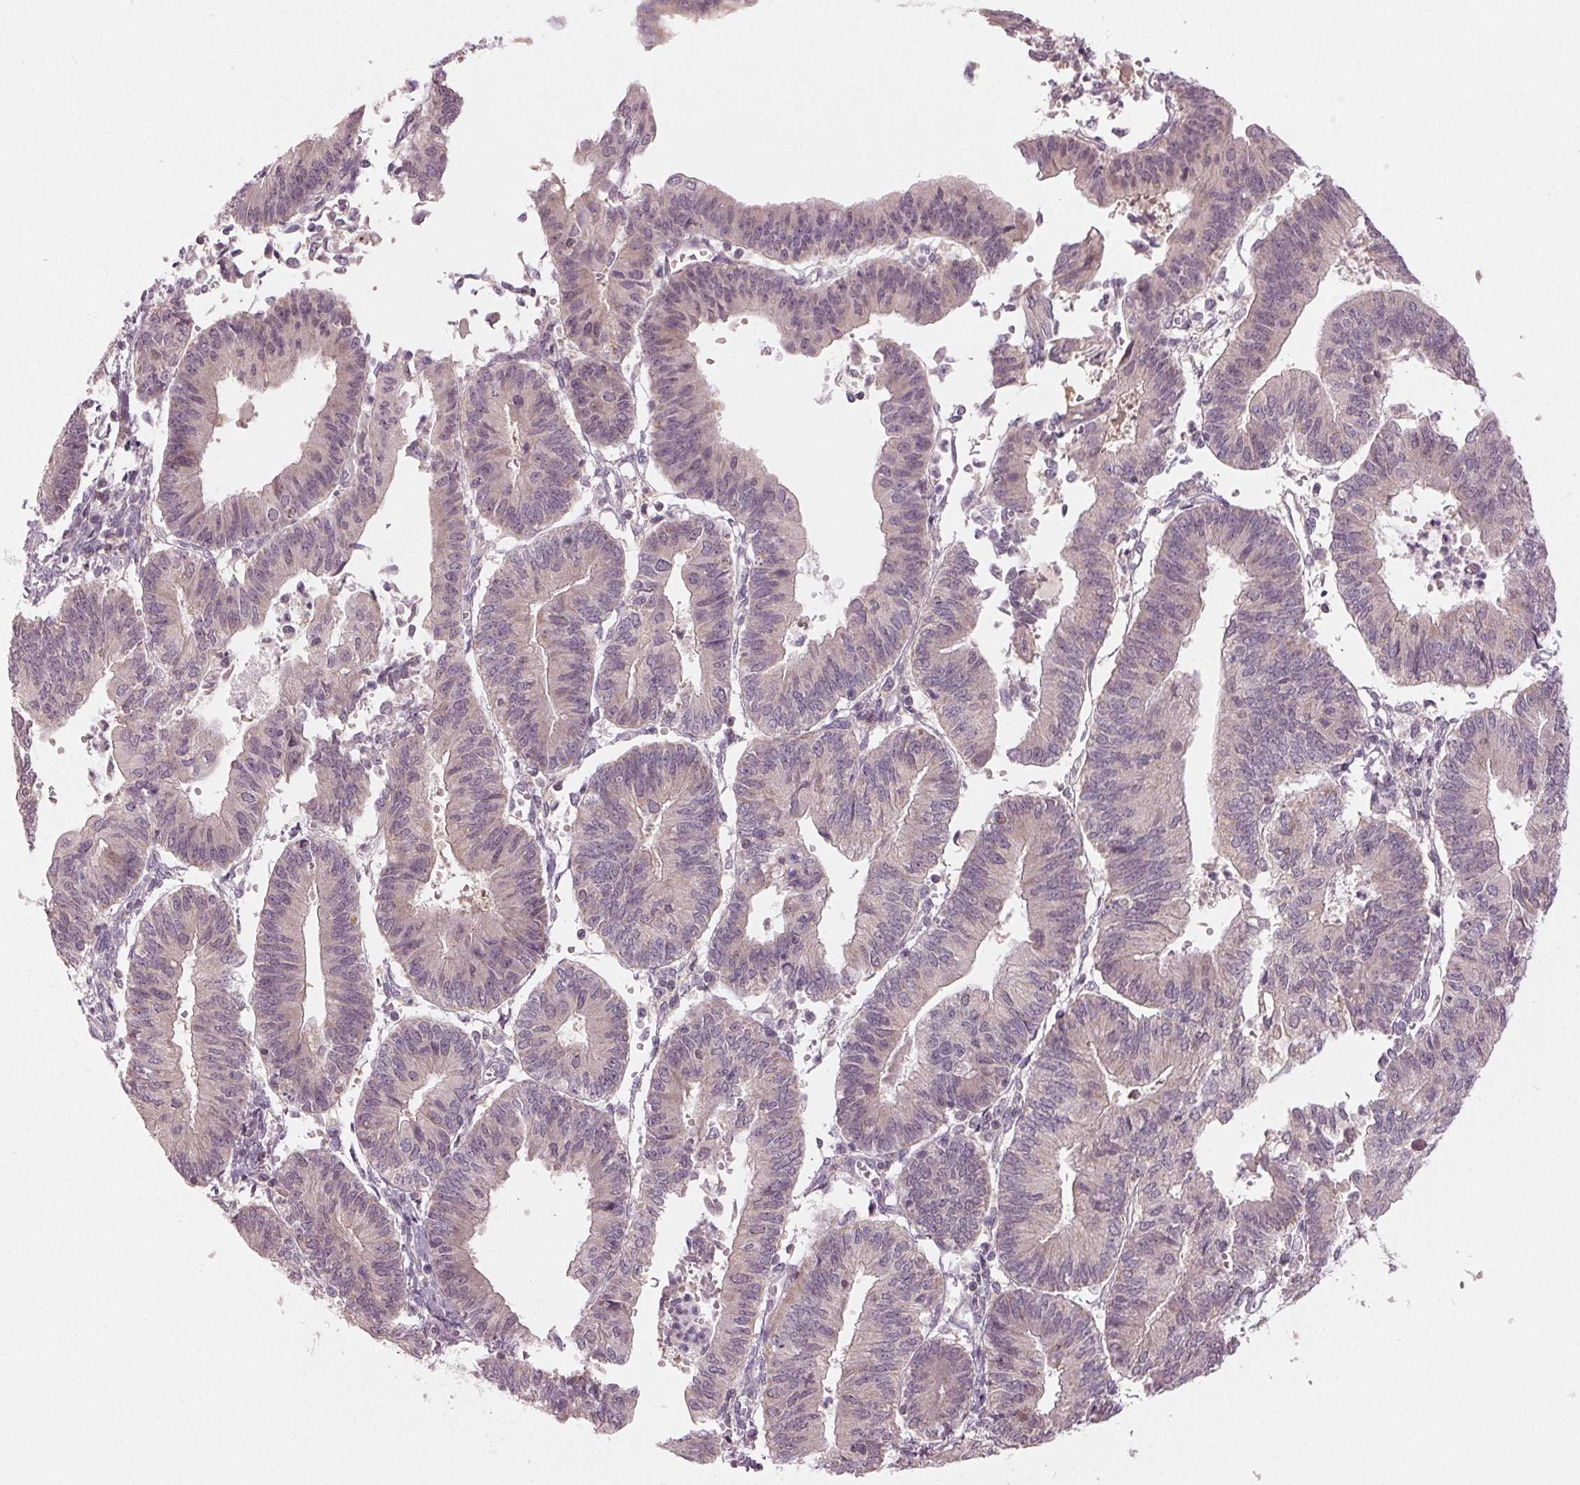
{"staining": {"intensity": "negative", "quantity": "none", "location": "none"}, "tissue": "endometrial cancer", "cell_type": "Tumor cells", "image_type": "cancer", "snomed": [{"axis": "morphology", "description": "Adenocarcinoma, NOS"}, {"axis": "topography", "description": "Endometrium"}], "caption": "Protein analysis of endometrial cancer shows no significant expression in tumor cells.", "gene": "ZNF605", "patient": {"sex": "female", "age": 65}}